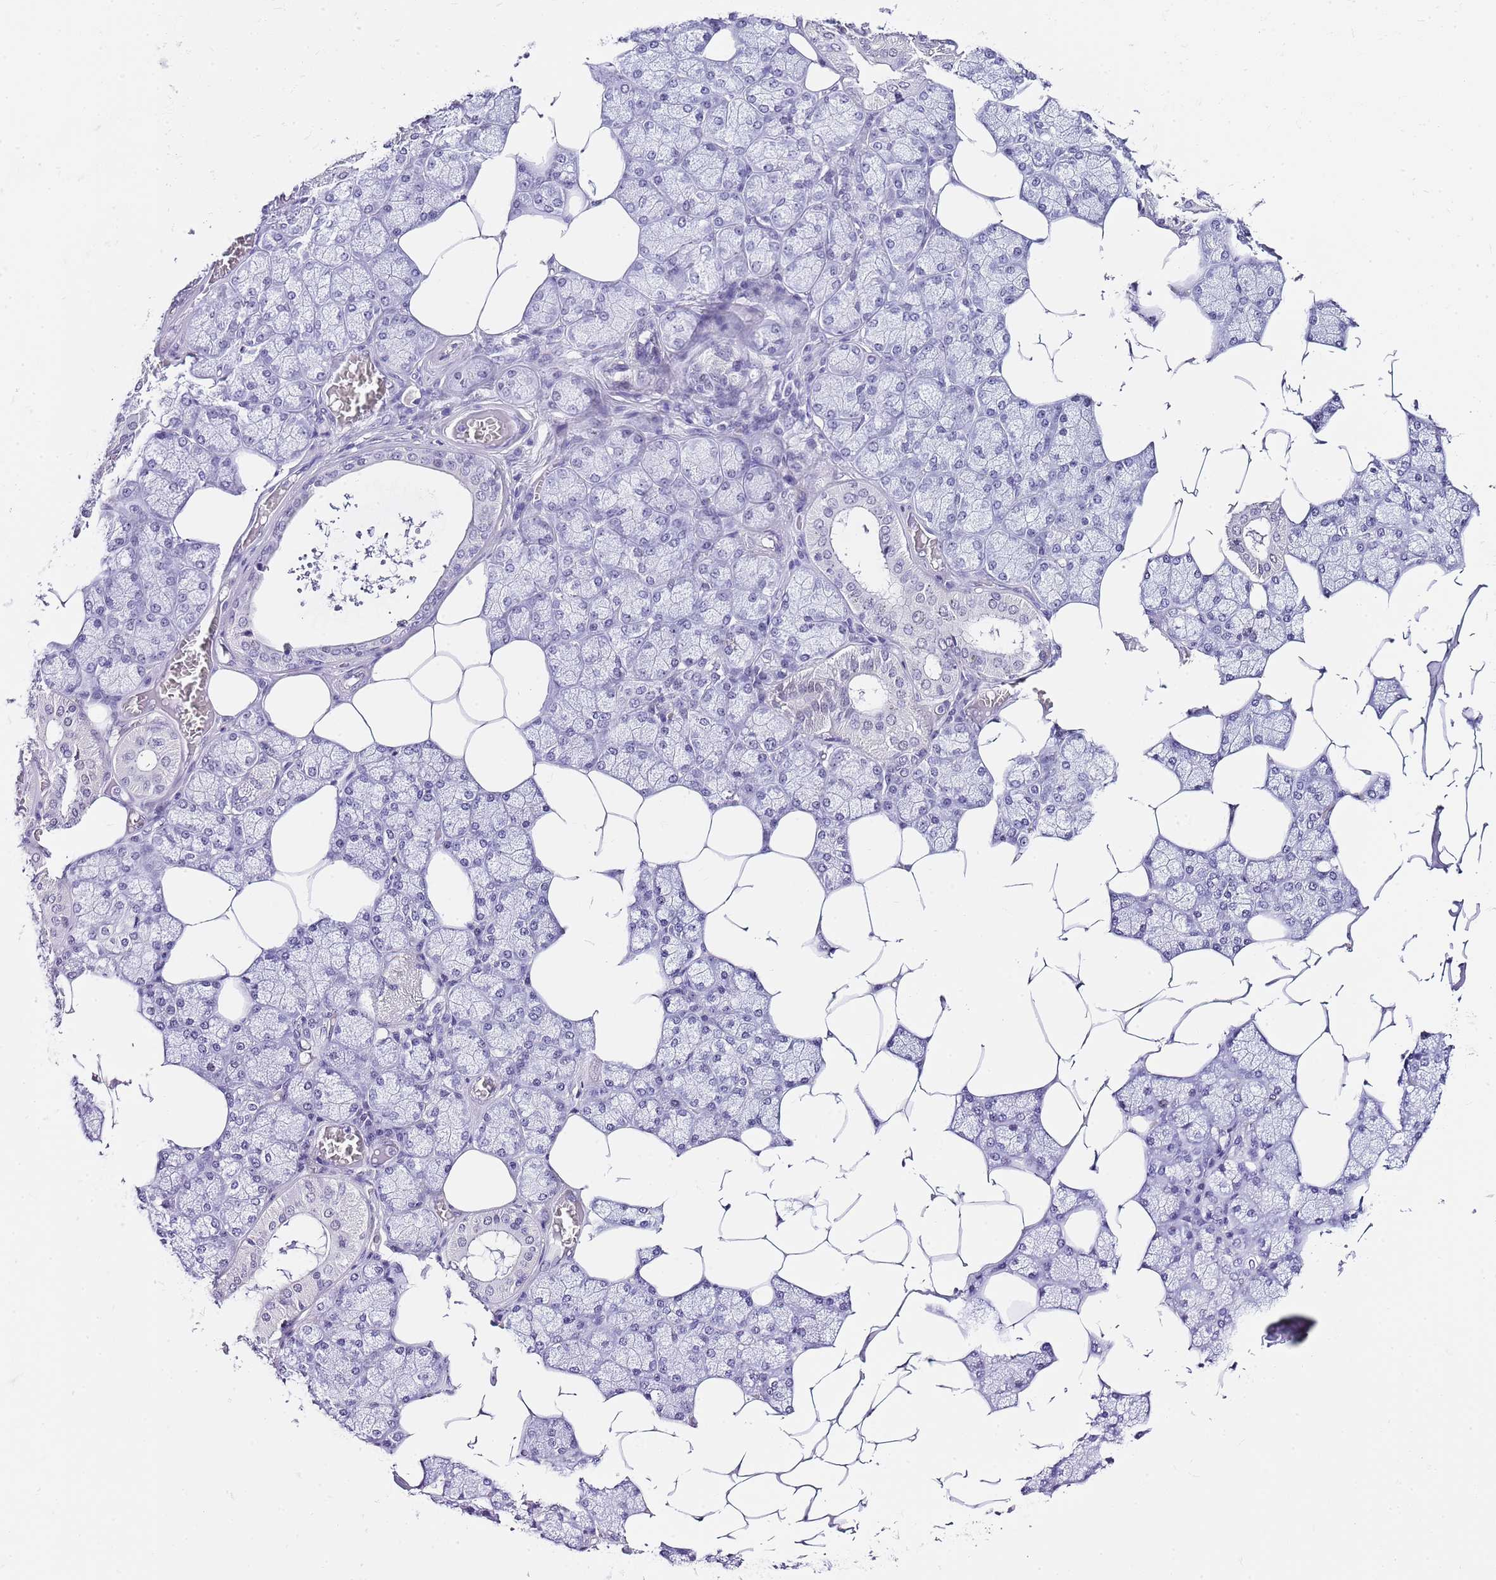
{"staining": {"intensity": "negative", "quantity": "none", "location": "none"}, "tissue": "salivary gland", "cell_type": "Glandular cells", "image_type": "normal", "snomed": [{"axis": "morphology", "description": "Normal tissue, NOS"}, {"axis": "topography", "description": "Salivary gland"}], "caption": "Human salivary gland stained for a protein using immunohistochemistry demonstrates no staining in glandular cells.", "gene": "NOP56", "patient": {"sex": "male", "age": 62}}